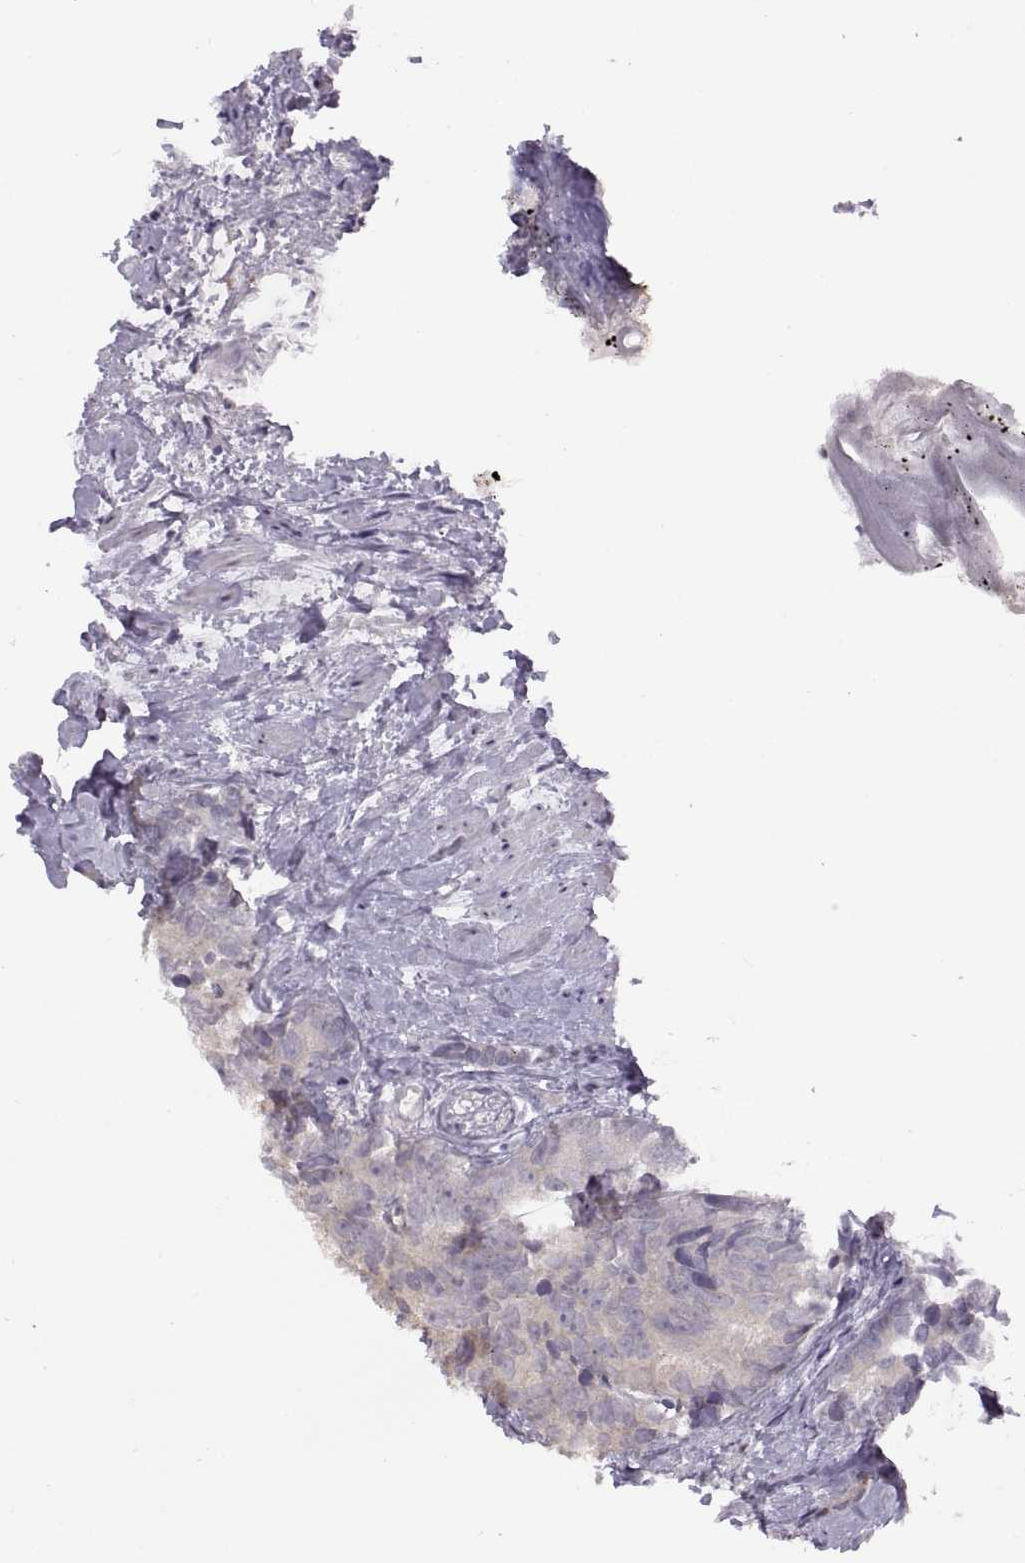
{"staining": {"intensity": "negative", "quantity": "none", "location": "none"}, "tissue": "prostate cancer", "cell_type": "Tumor cells", "image_type": "cancer", "snomed": [{"axis": "morphology", "description": "Adenocarcinoma, High grade"}, {"axis": "topography", "description": "Prostate"}], "caption": "An immunohistochemistry (IHC) photomicrograph of prostate cancer is shown. There is no staining in tumor cells of prostate cancer.", "gene": "NMNAT2", "patient": {"sex": "male", "age": 90}}